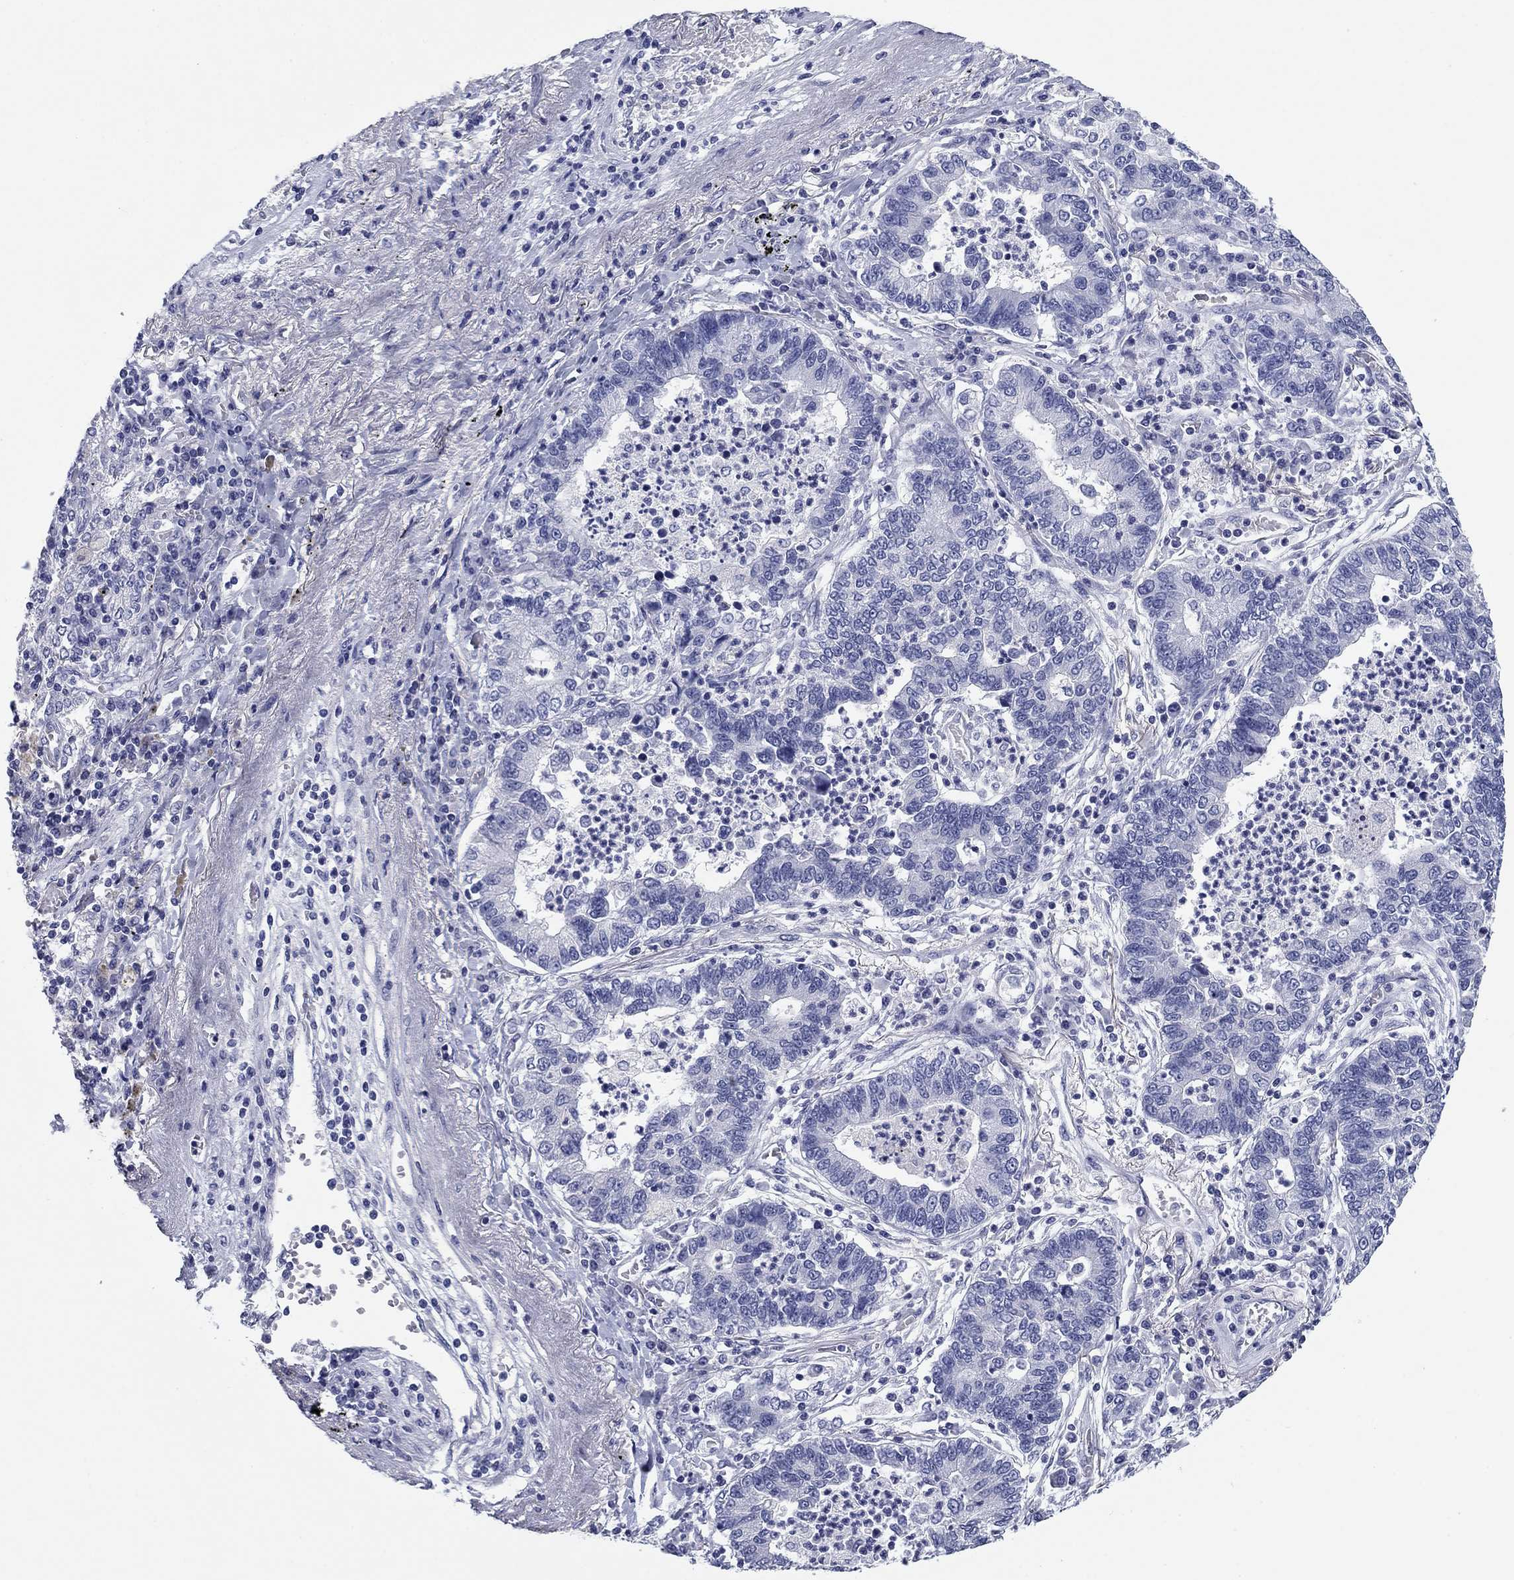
{"staining": {"intensity": "negative", "quantity": "none", "location": "none"}, "tissue": "lung cancer", "cell_type": "Tumor cells", "image_type": "cancer", "snomed": [{"axis": "morphology", "description": "Adenocarcinoma, NOS"}, {"axis": "topography", "description": "Lung"}], "caption": "This is an IHC histopathology image of lung cancer (adenocarcinoma). There is no expression in tumor cells.", "gene": "KCNH1", "patient": {"sex": "female", "age": 57}}